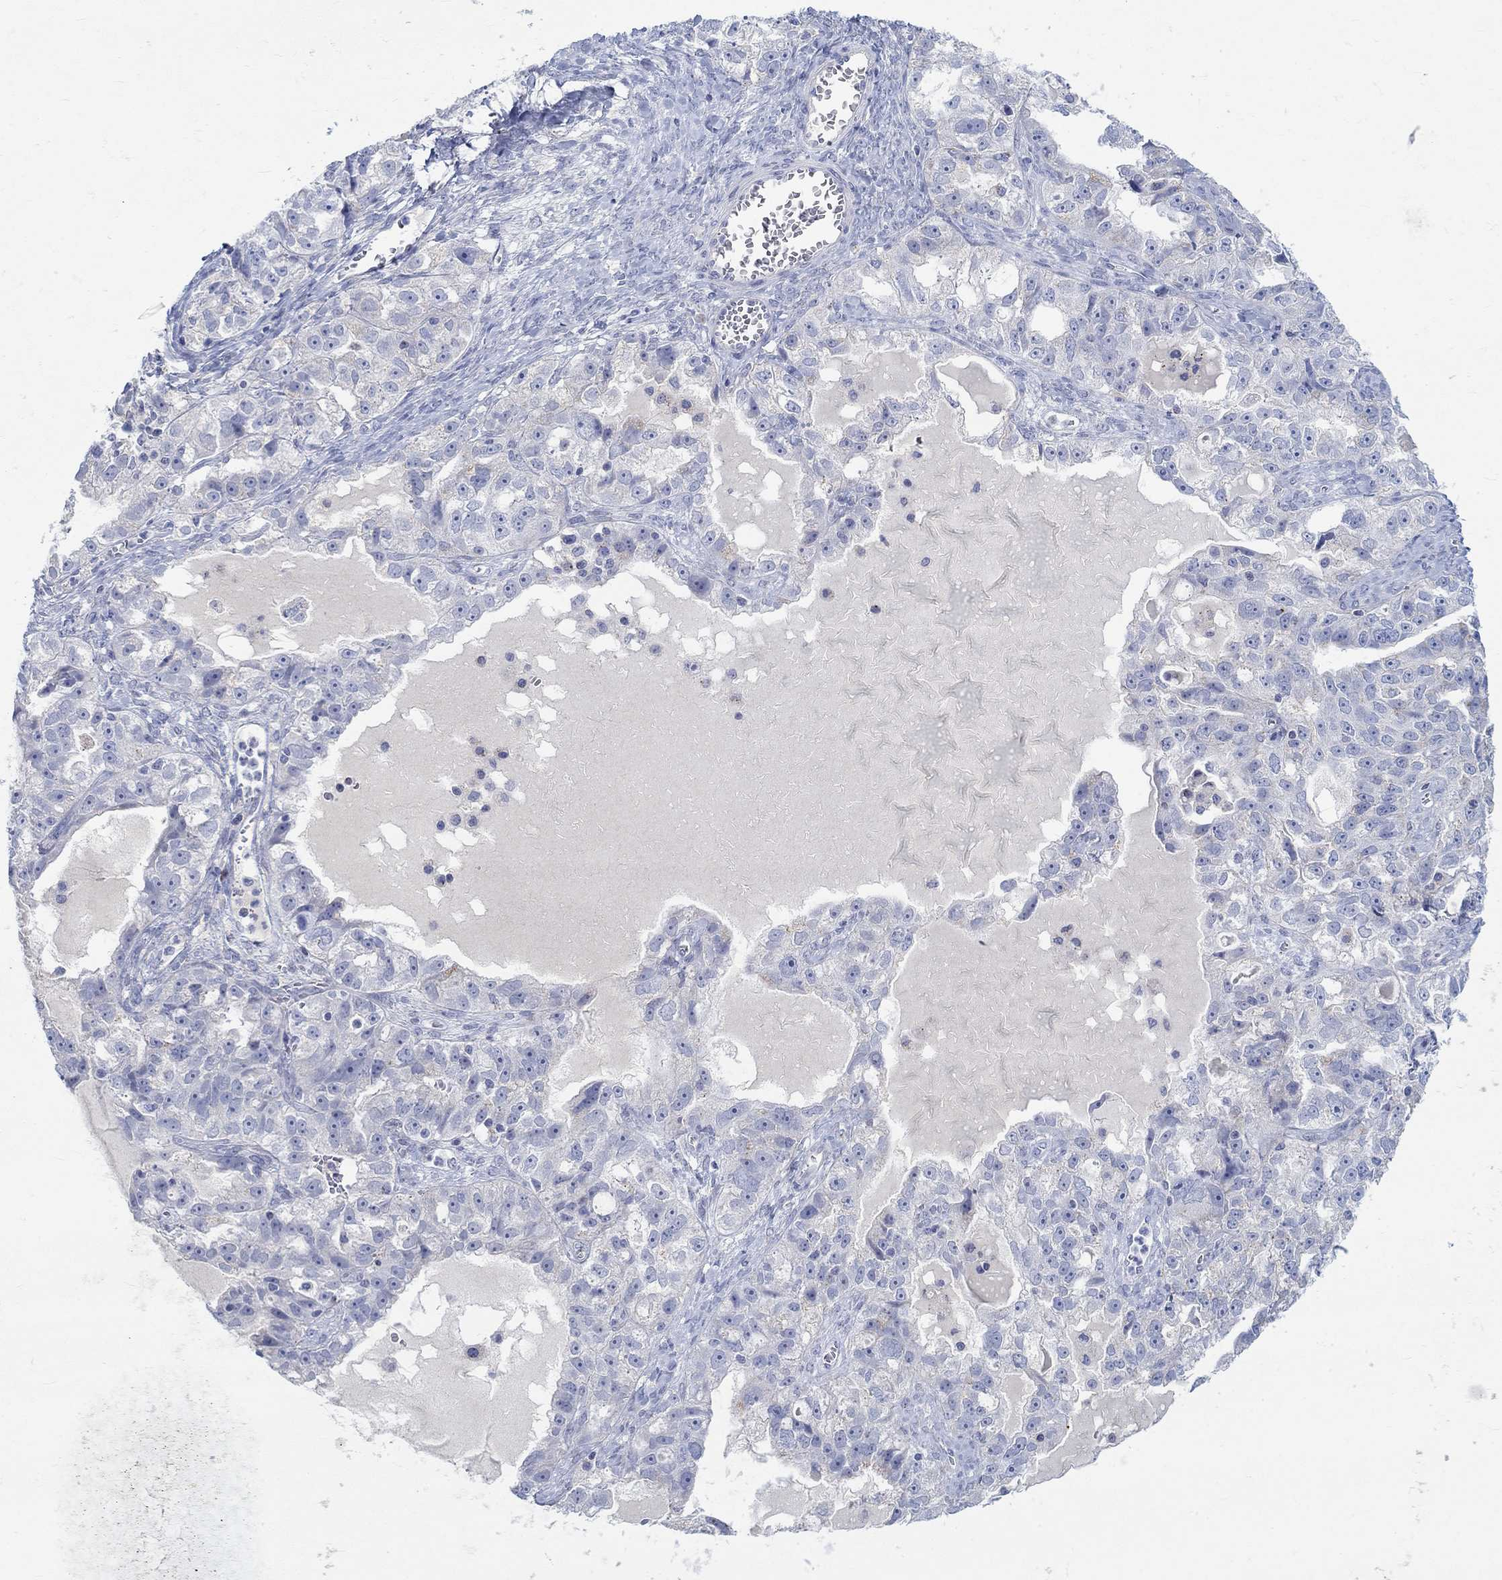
{"staining": {"intensity": "negative", "quantity": "none", "location": "none"}, "tissue": "ovarian cancer", "cell_type": "Tumor cells", "image_type": "cancer", "snomed": [{"axis": "morphology", "description": "Cystadenocarcinoma, serous, NOS"}, {"axis": "topography", "description": "Ovary"}], "caption": "High magnification brightfield microscopy of ovarian serous cystadenocarcinoma stained with DAB (3,3'-diaminobenzidine) (brown) and counterstained with hematoxylin (blue): tumor cells show no significant positivity.", "gene": "NAV3", "patient": {"sex": "female", "age": 51}}